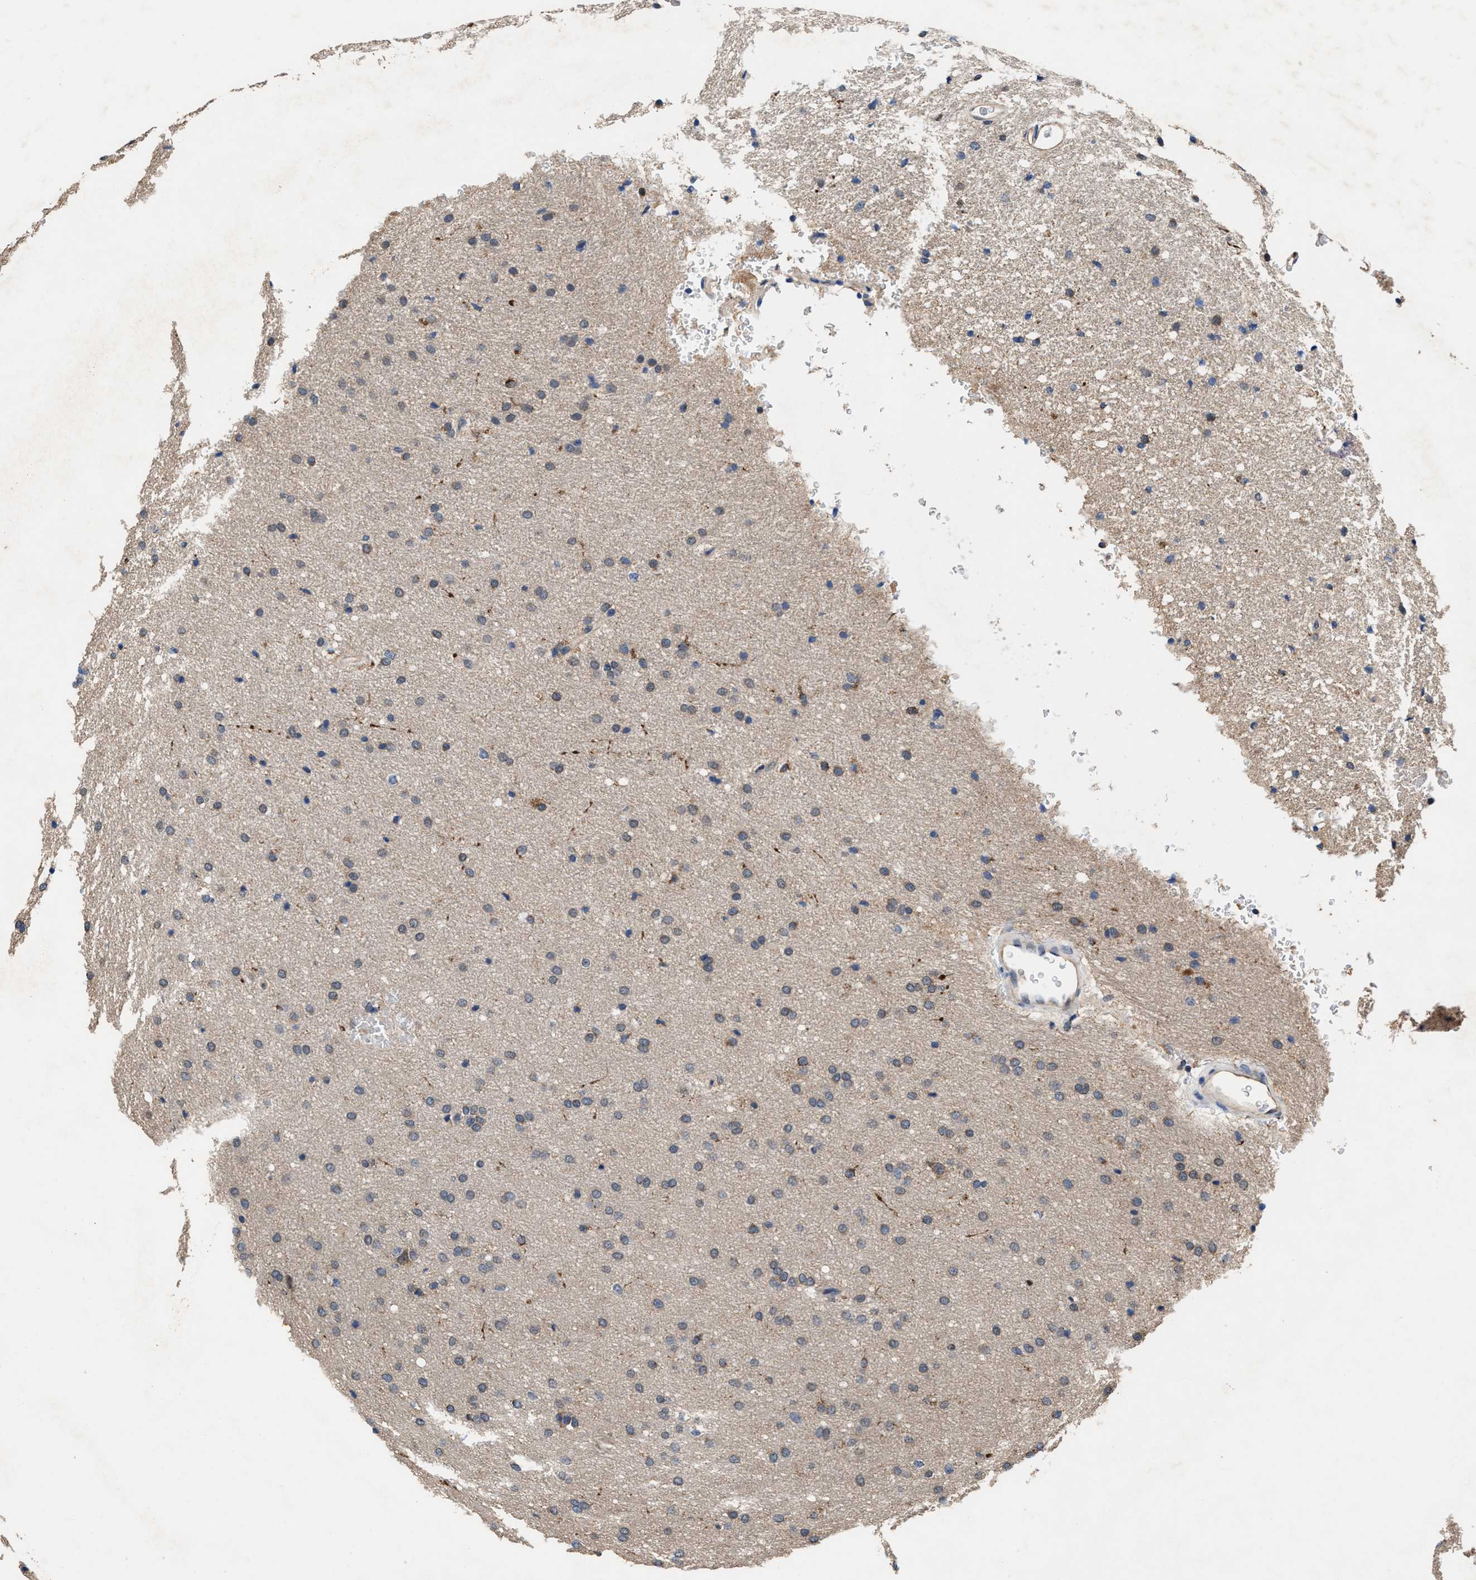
{"staining": {"intensity": "weak", "quantity": ">75%", "location": "cytoplasmic/membranous"}, "tissue": "glioma", "cell_type": "Tumor cells", "image_type": "cancer", "snomed": [{"axis": "morphology", "description": "Glioma, malignant, Low grade"}, {"axis": "topography", "description": "Brain"}], "caption": "IHC (DAB (3,3'-diaminobenzidine)) staining of glioma reveals weak cytoplasmic/membranous protein positivity in approximately >75% of tumor cells.", "gene": "ACLY", "patient": {"sex": "female", "age": 37}}